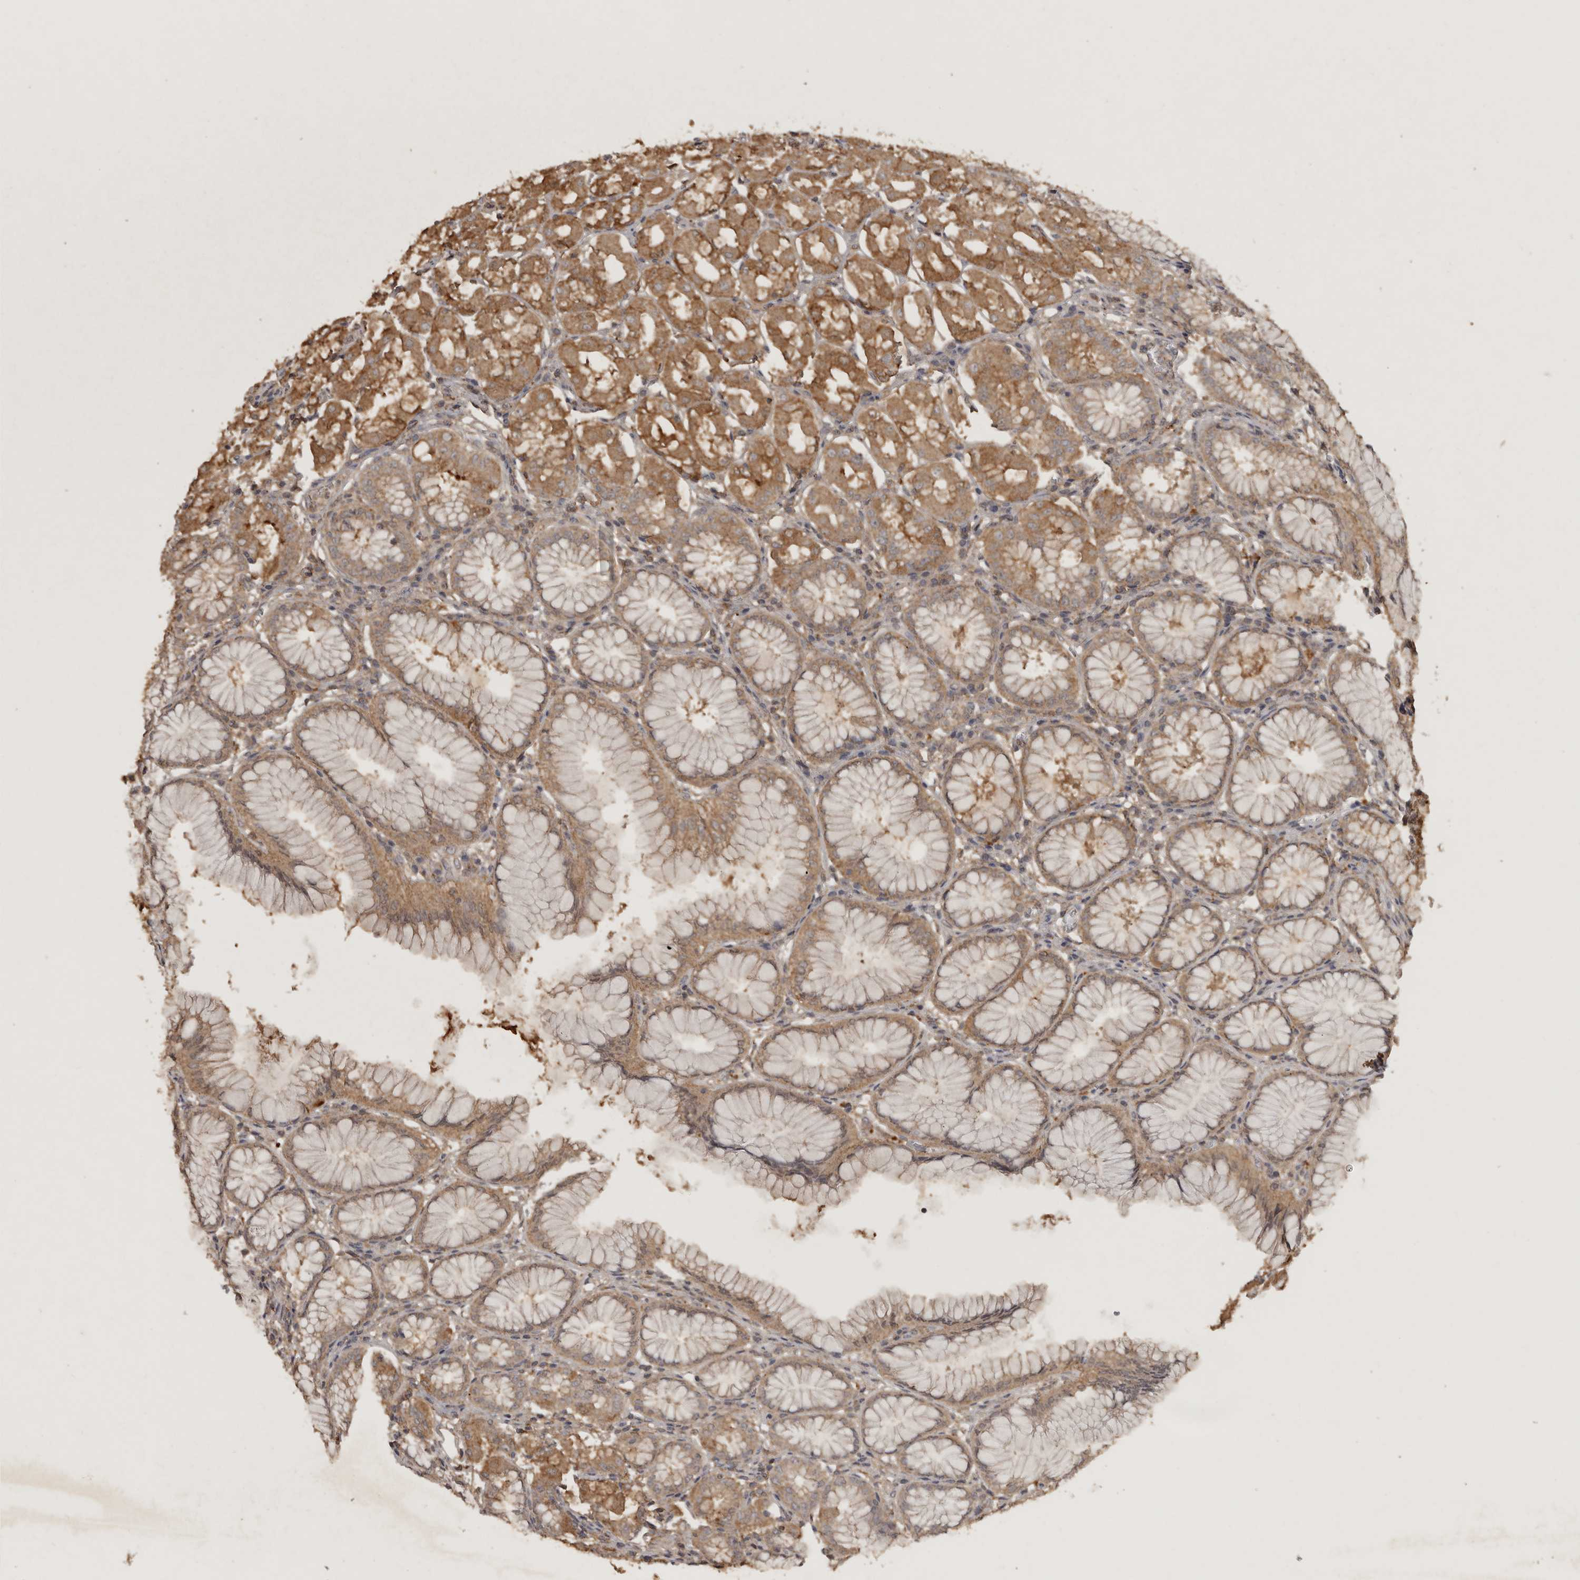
{"staining": {"intensity": "strong", "quantity": "25%-75%", "location": "cytoplasmic/membranous"}, "tissue": "stomach", "cell_type": "Glandular cells", "image_type": "normal", "snomed": [{"axis": "morphology", "description": "Normal tissue, NOS"}, {"axis": "topography", "description": "Stomach, lower"}], "caption": "Glandular cells demonstrate high levels of strong cytoplasmic/membranous expression in approximately 25%-75% of cells in unremarkable stomach.", "gene": "ADAMTS4", "patient": {"sex": "female", "age": 56}}